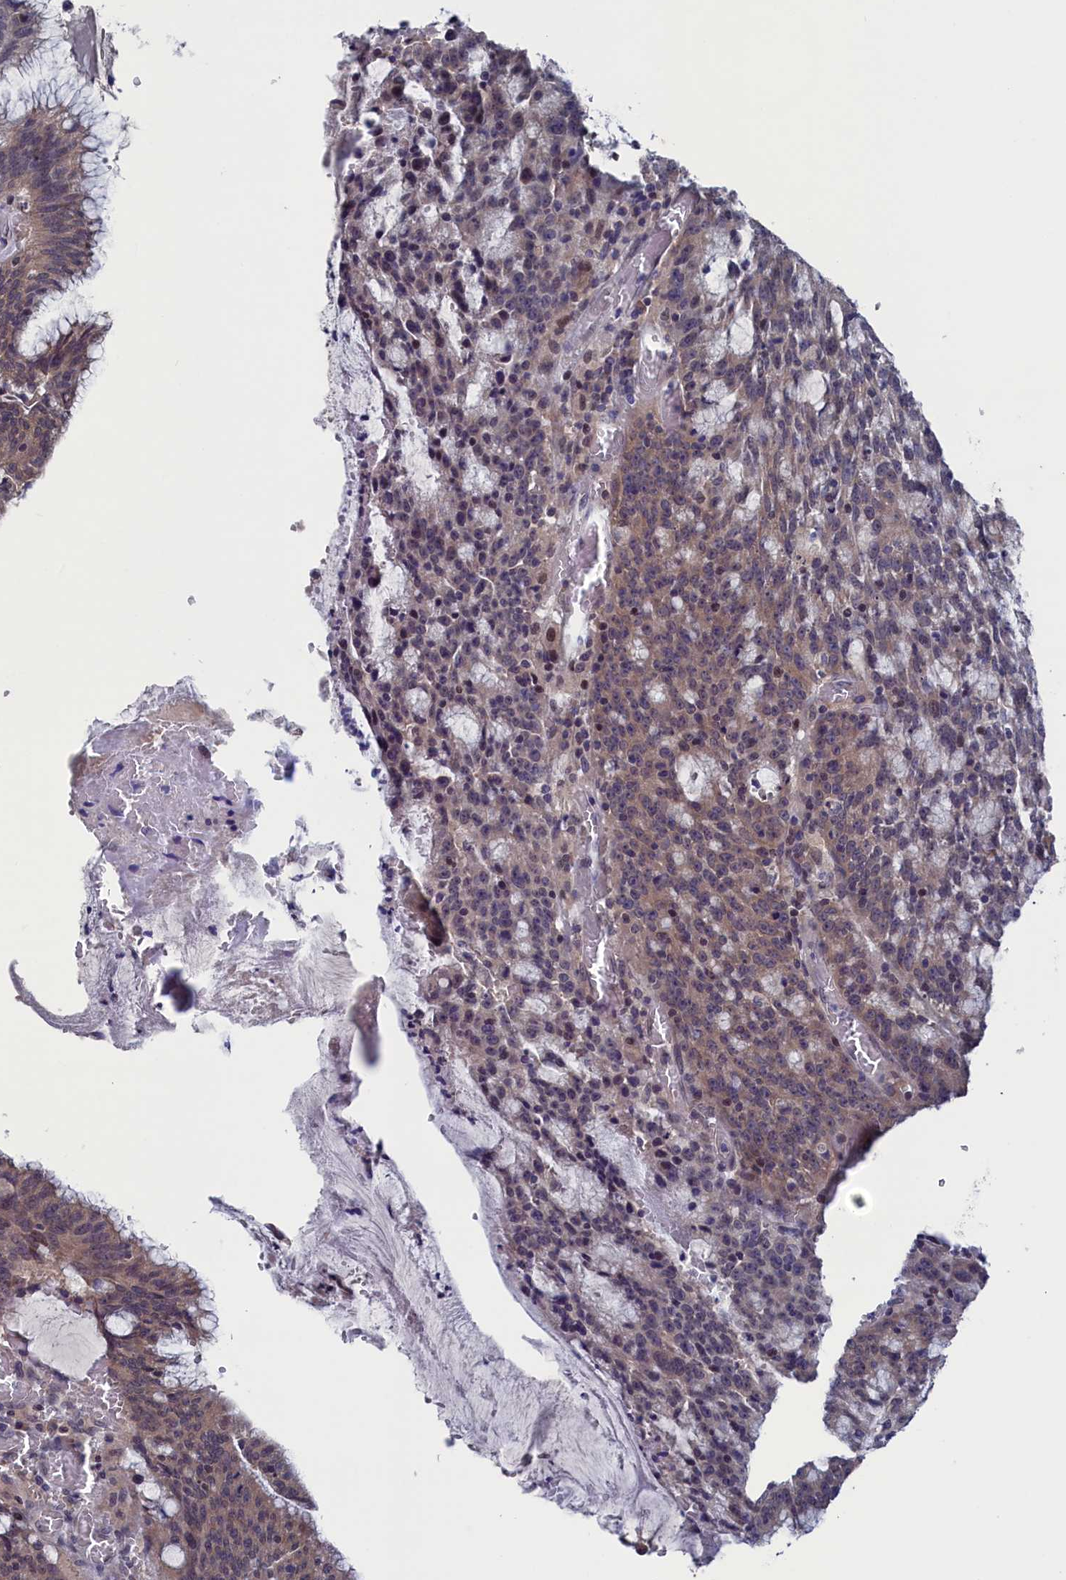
{"staining": {"intensity": "moderate", "quantity": ">75%", "location": "cytoplasmic/membranous"}, "tissue": "colorectal cancer", "cell_type": "Tumor cells", "image_type": "cancer", "snomed": [{"axis": "morphology", "description": "Adenocarcinoma, NOS"}, {"axis": "topography", "description": "Rectum"}], "caption": "Adenocarcinoma (colorectal) tissue displays moderate cytoplasmic/membranous positivity in approximately >75% of tumor cells (IHC, brightfield microscopy, high magnification).", "gene": "SPATA13", "patient": {"sex": "female", "age": 77}}